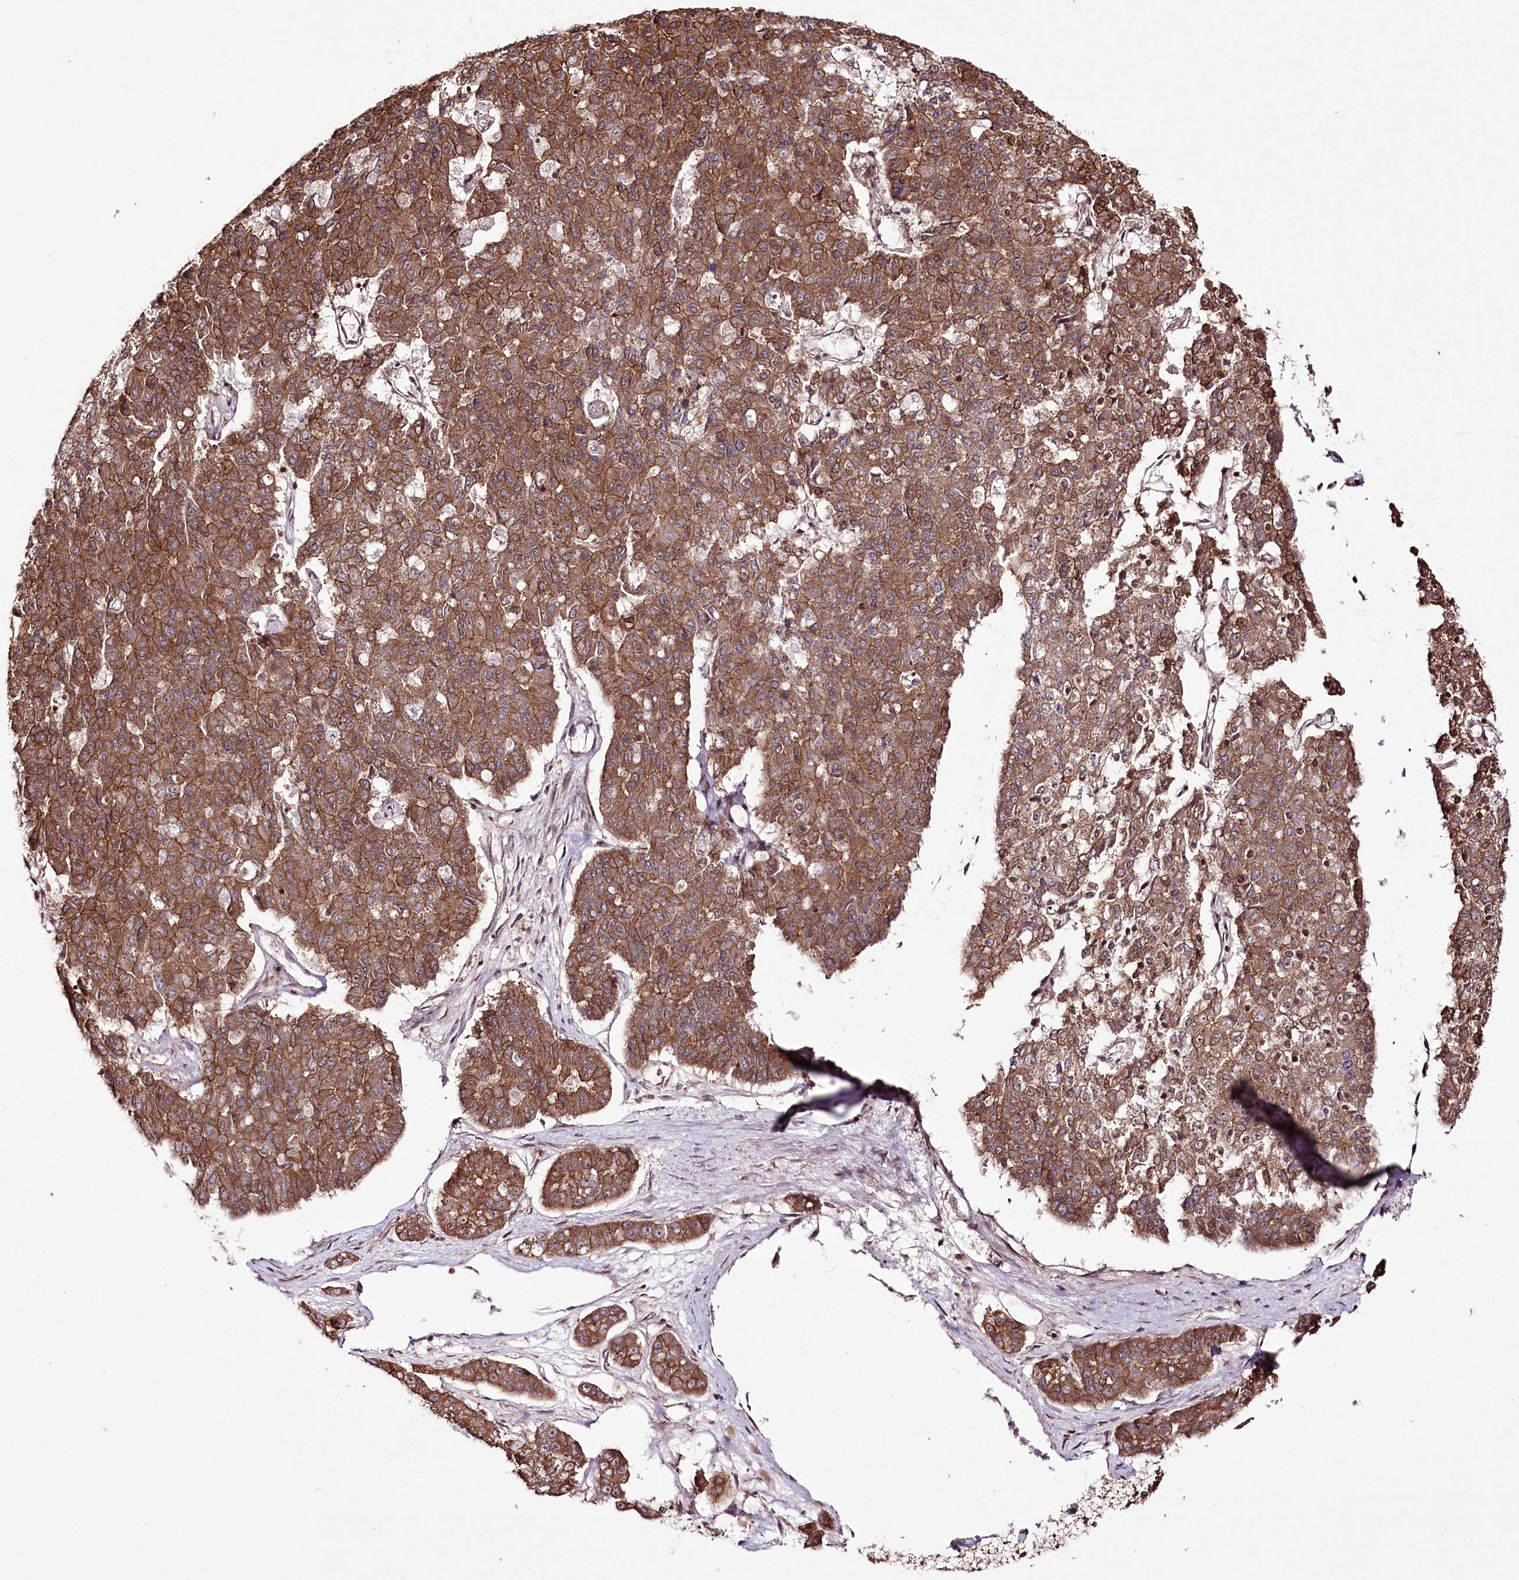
{"staining": {"intensity": "strong", "quantity": ">75%", "location": "cytoplasmic/membranous"}, "tissue": "pancreatic cancer", "cell_type": "Tumor cells", "image_type": "cancer", "snomed": [{"axis": "morphology", "description": "Adenocarcinoma, NOS"}, {"axis": "topography", "description": "Pancreas"}], "caption": "Pancreatic cancer stained for a protein demonstrates strong cytoplasmic/membranous positivity in tumor cells.", "gene": "DHX29", "patient": {"sex": "male", "age": 50}}